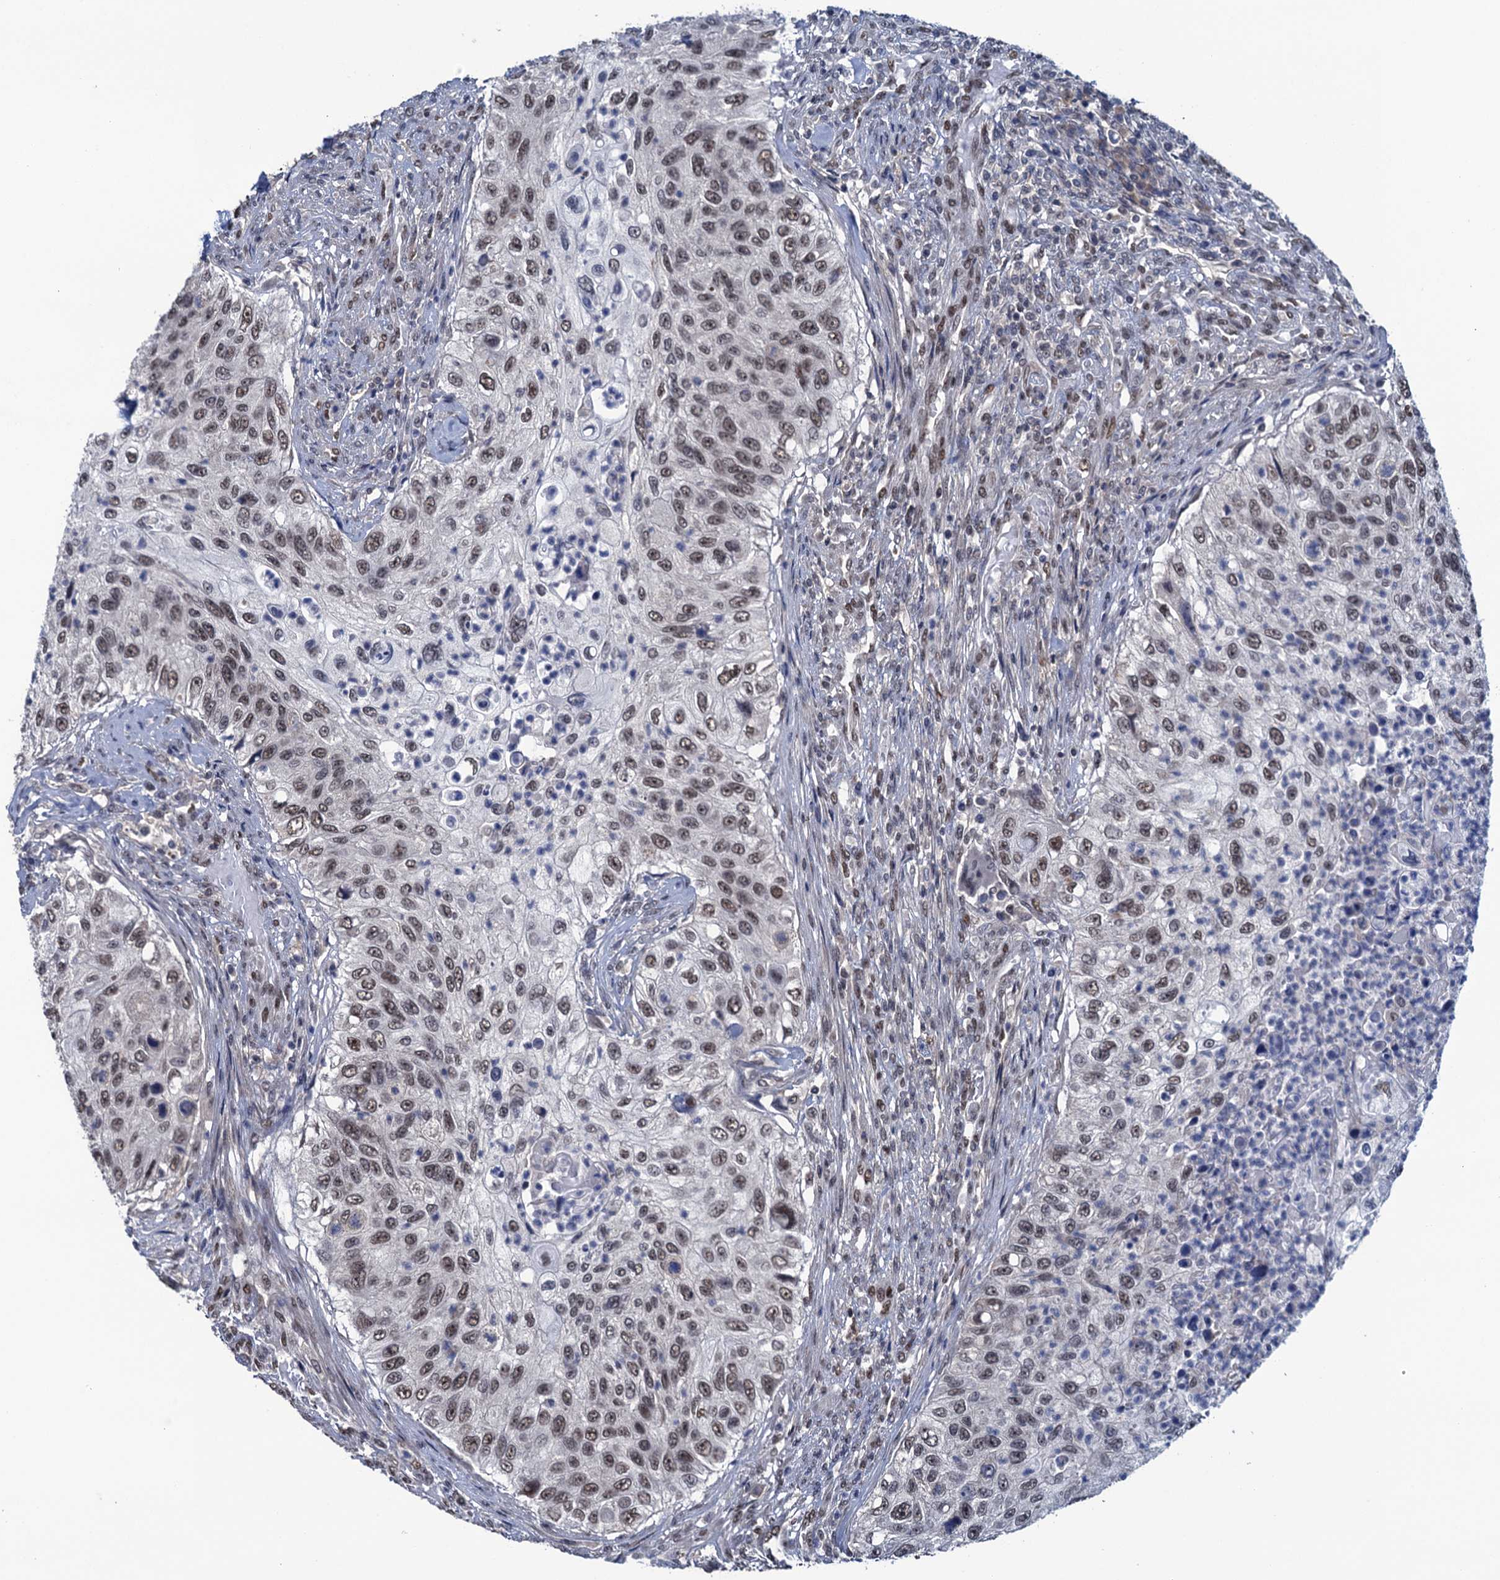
{"staining": {"intensity": "moderate", "quantity": ">75%", "location": "nuclear"}, "tissue": "urothelial cancer", "cell_type": "Tumor cells", "image_type": "cancer", "snomed": [{"axis": "morphology", "description": "Urothelial carcinoma, High grade"}, {"axis": "topography", "description": "Urinary bladder"}], "caption": "IHC staining of urothelial cancer, which displays medium levels of moderate nuclear positivity in approximately >75% of tumor cells indicating moderate nuclear protein expression. The staining was performed using DAB (brown) for protein detection and nuclei were counterstained in hematoxylin (blue).", "gene": "SAE1", "patient": {"sex": "female", "age": 60}}